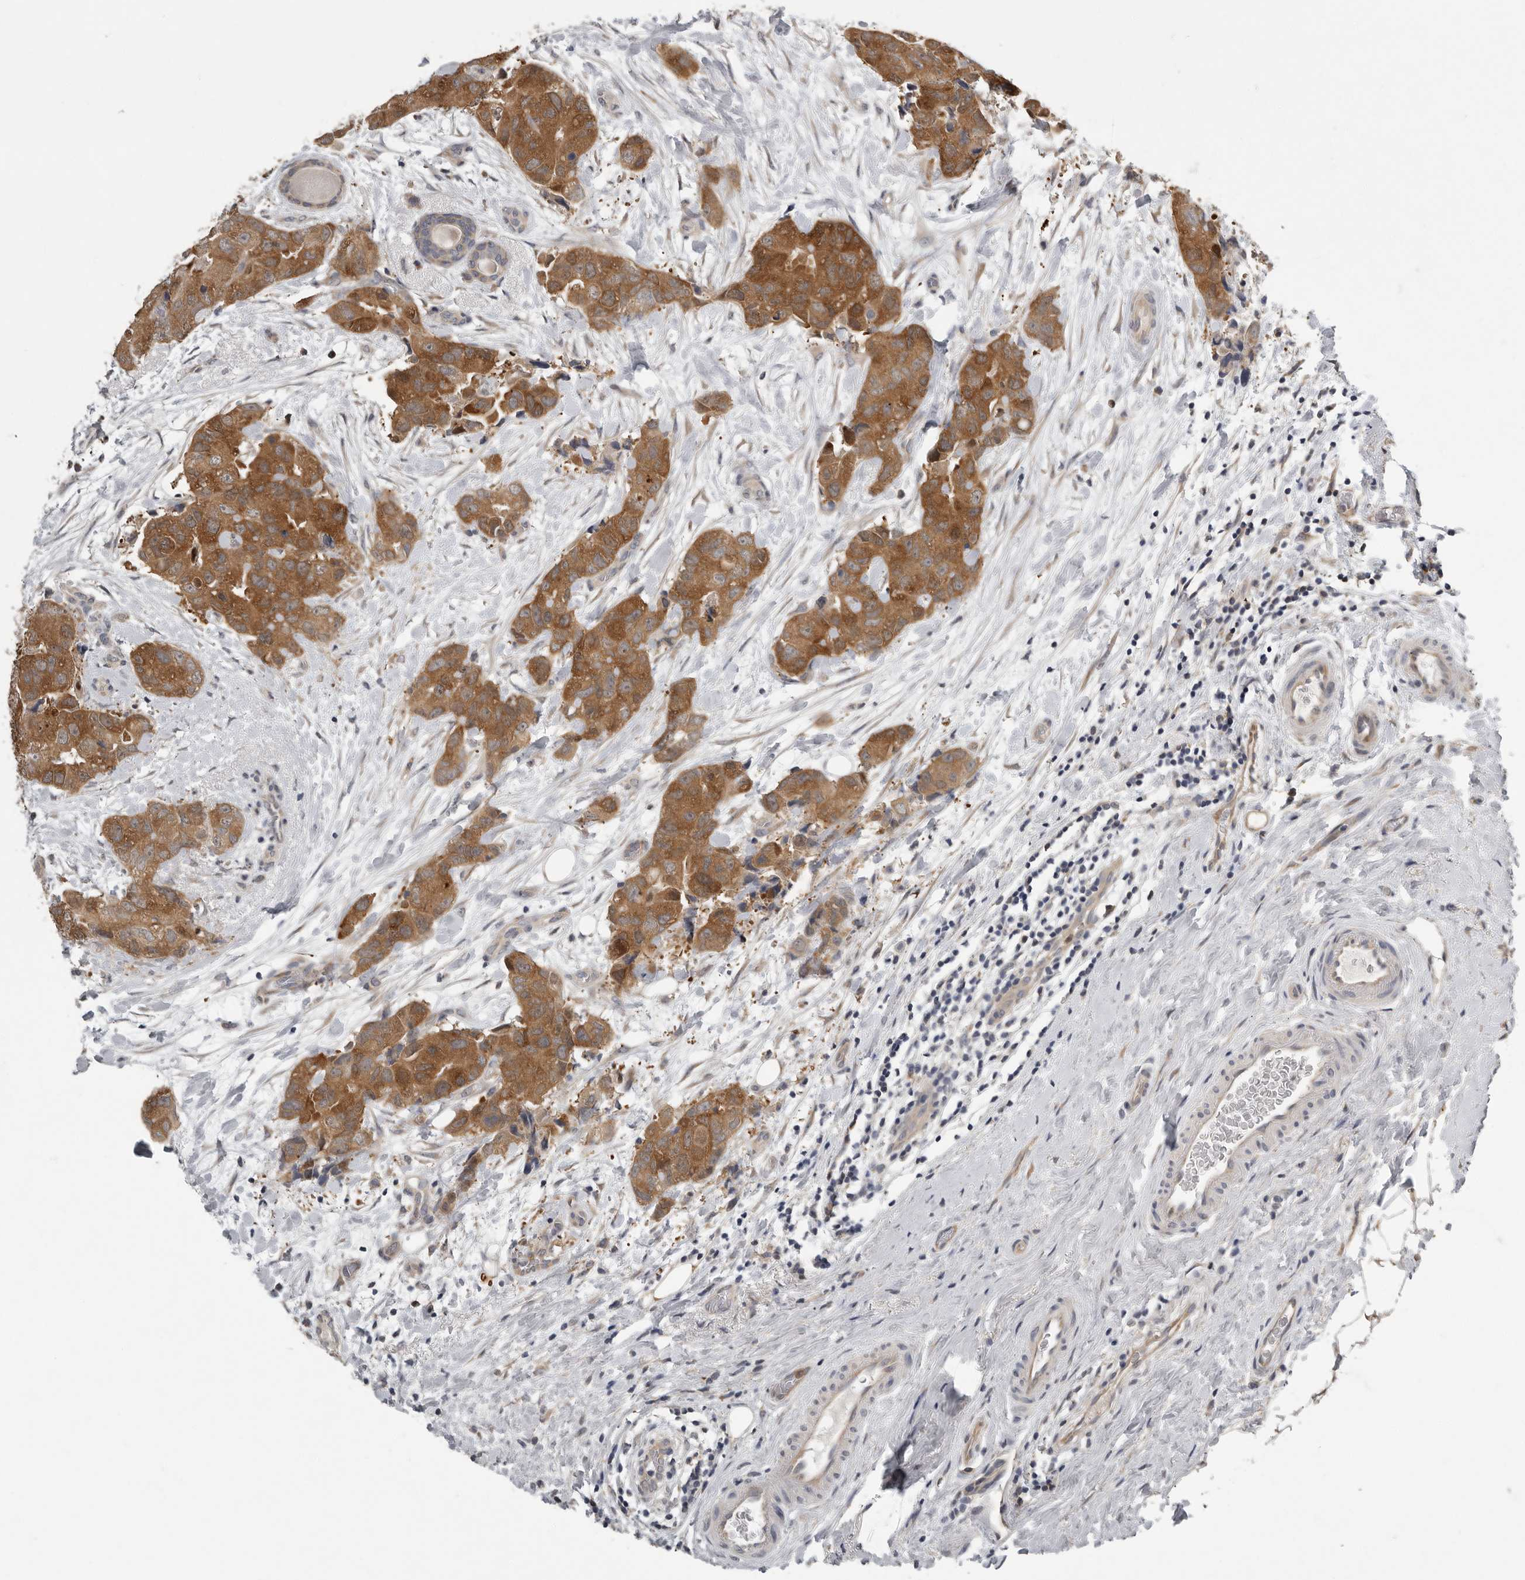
{"staining": {"intensity": "strong", "quantity": ">75%", "location": "cytoplasmic/membranous"}, "tissue": "breast cancer", "cell_type": "Tumor cells", "image_type": "cancer", "snomed": [{"axis": "morphology", "description": "Duct carcinoma"}, {"axis": "topography", "description": "Breast"}], "caption": "Protein staining displays strong cytoplasmic/membranous staining in about >75% of tumor cells in breast cancer (intraductal carcinoma).", "gene": "RALGPS2", "patient": {"sex": "female", "age": 62}}